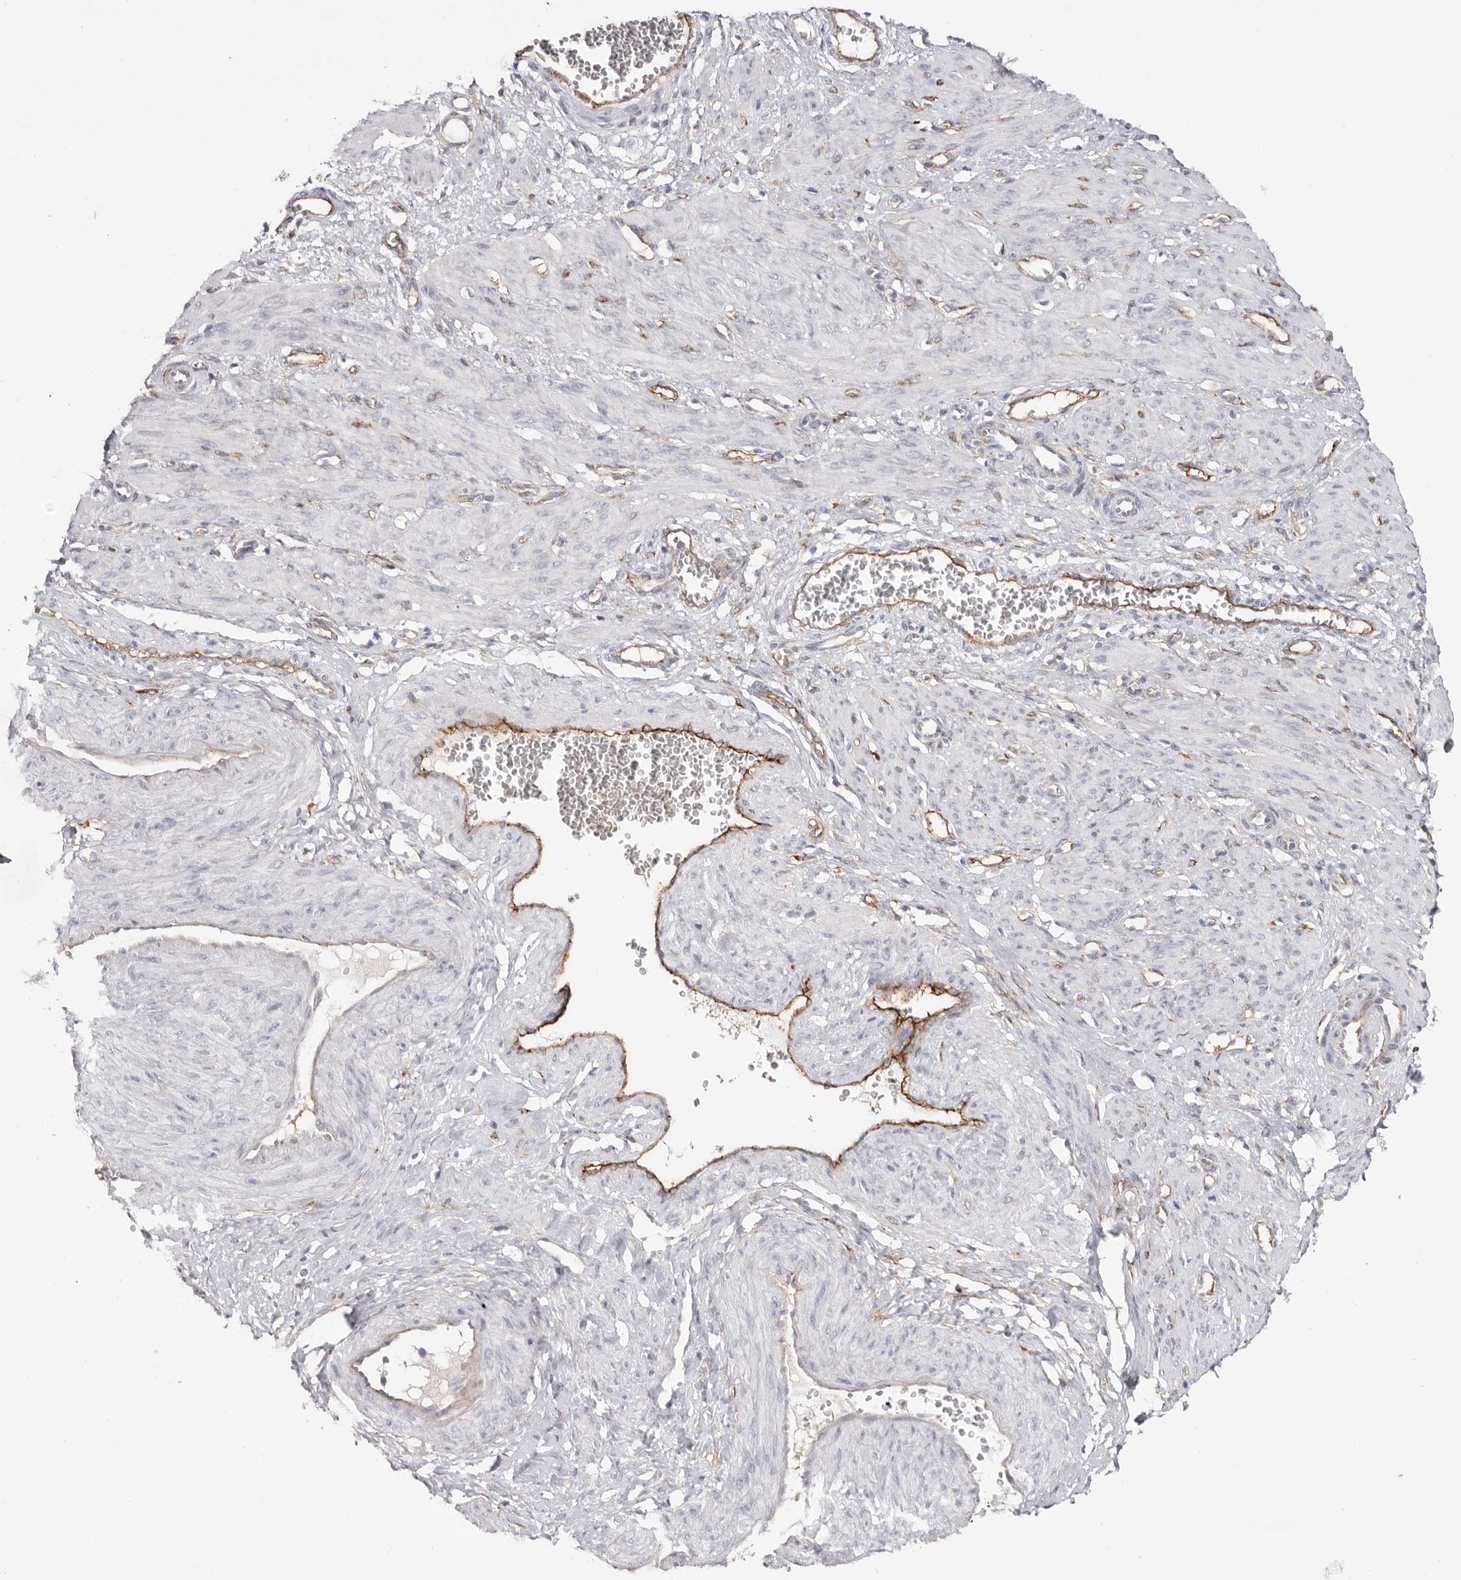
{"staining": {"intensity": "negative", "quantity": "none", "location": "none"}, "tissue": "smooth muscle", "cell_type": "Smooth muscle cells", "image_type": "normal", "snomed": [{"axis": "morphology", "description": "Normal tissue, NOS"}, {"axis": "topography", "description": "Endometrium"}], "caption": "High power microscopy micrograph of an immunohistochemistry image of normal smooth muscle, revealing no significant expression in smooth muscle cells. (Stains: DAB (3,3'-diaminobenzidine) IHC with hematoxylin counter stain, Microscopy: brightfield microscopy at high magnification).", "gene": "LRRC66", "patient": {"sex": "female", "age": 33}}